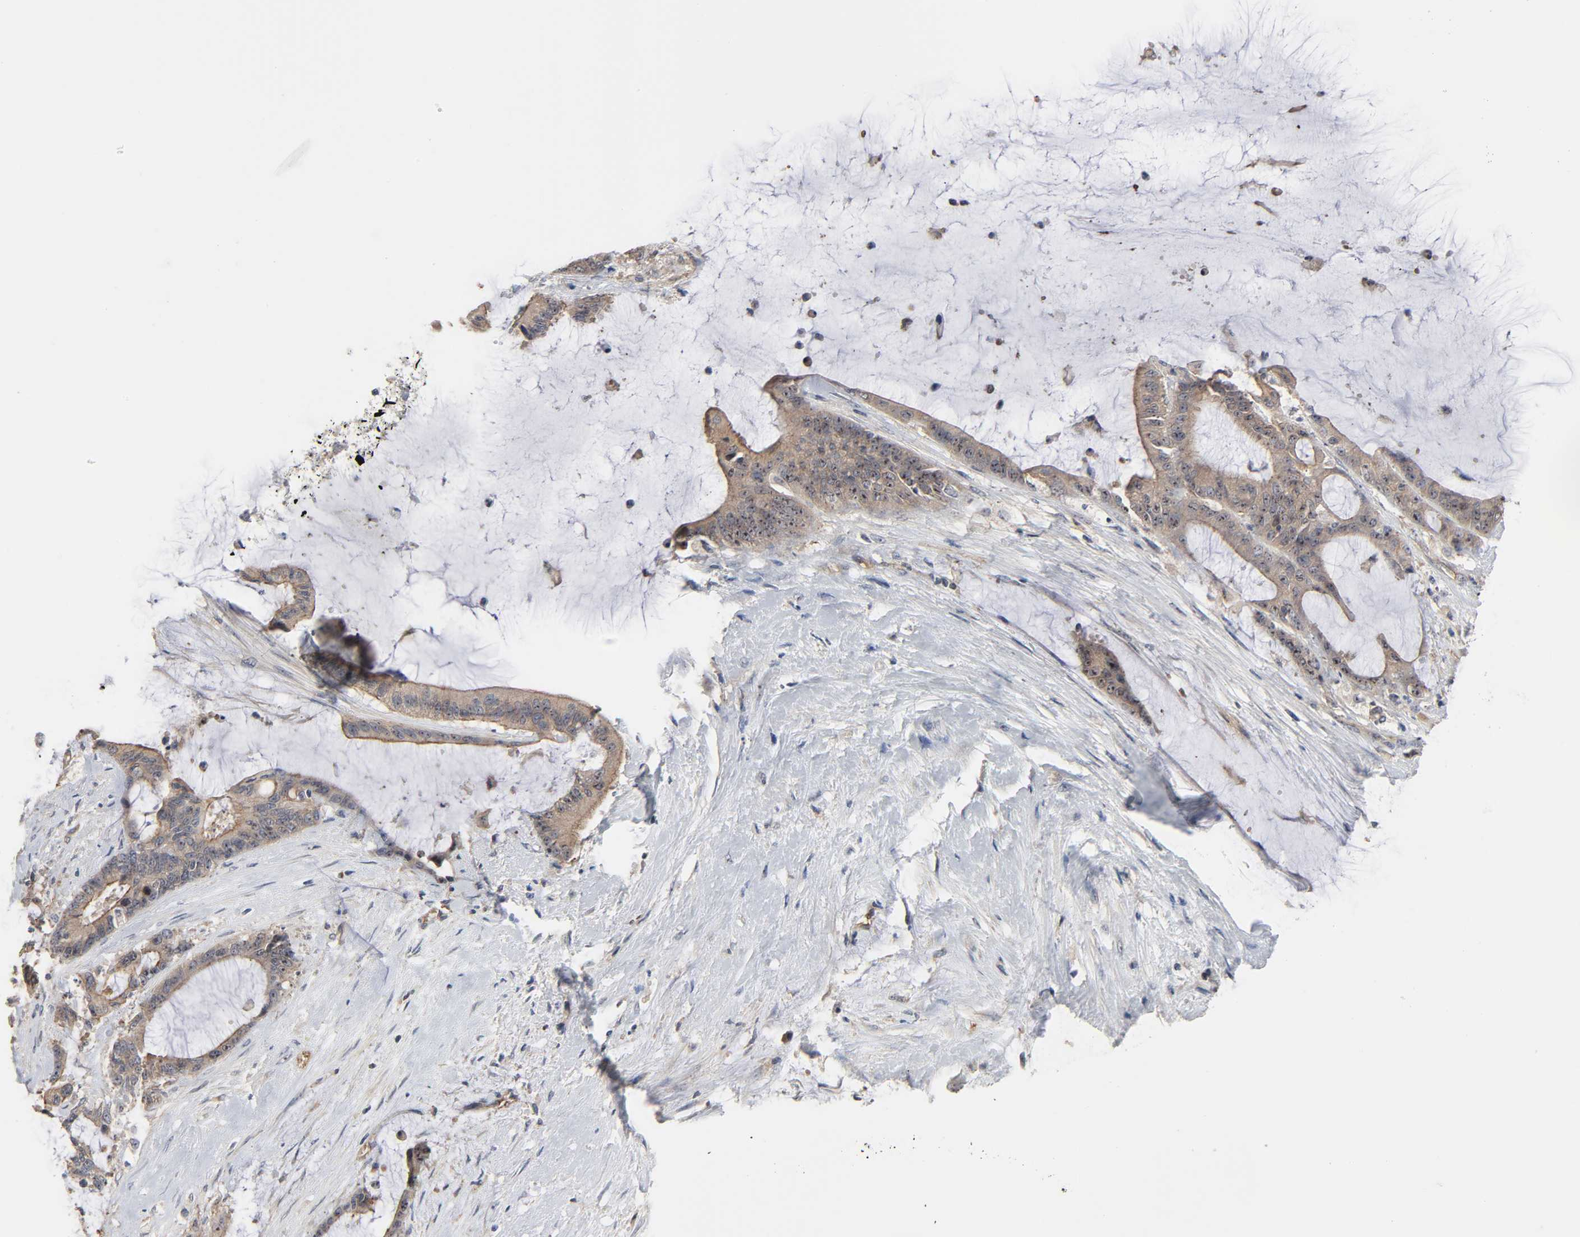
{"staining": {"intensity": "weak", "quantity": ">75%", "location": "cytoplasmic/membranous,nuclear"}, "tissue": "liver cancer", "cell_type": "Tumor cells", "image_type": "cancer", "snomed": [{"axis": "morphology", "description": "Cholangiocarcinoma"}, {"axis": "topography", "description": "Liver"}], "caption": "A low amount of weak cytoplasmic/membranous and nuclear positivity is identified in about >75% of tumor cells in liver cholangiocarcinoma tissue.", "gene": "DDX10", "patient": {"sex": "female", "age": 73}}